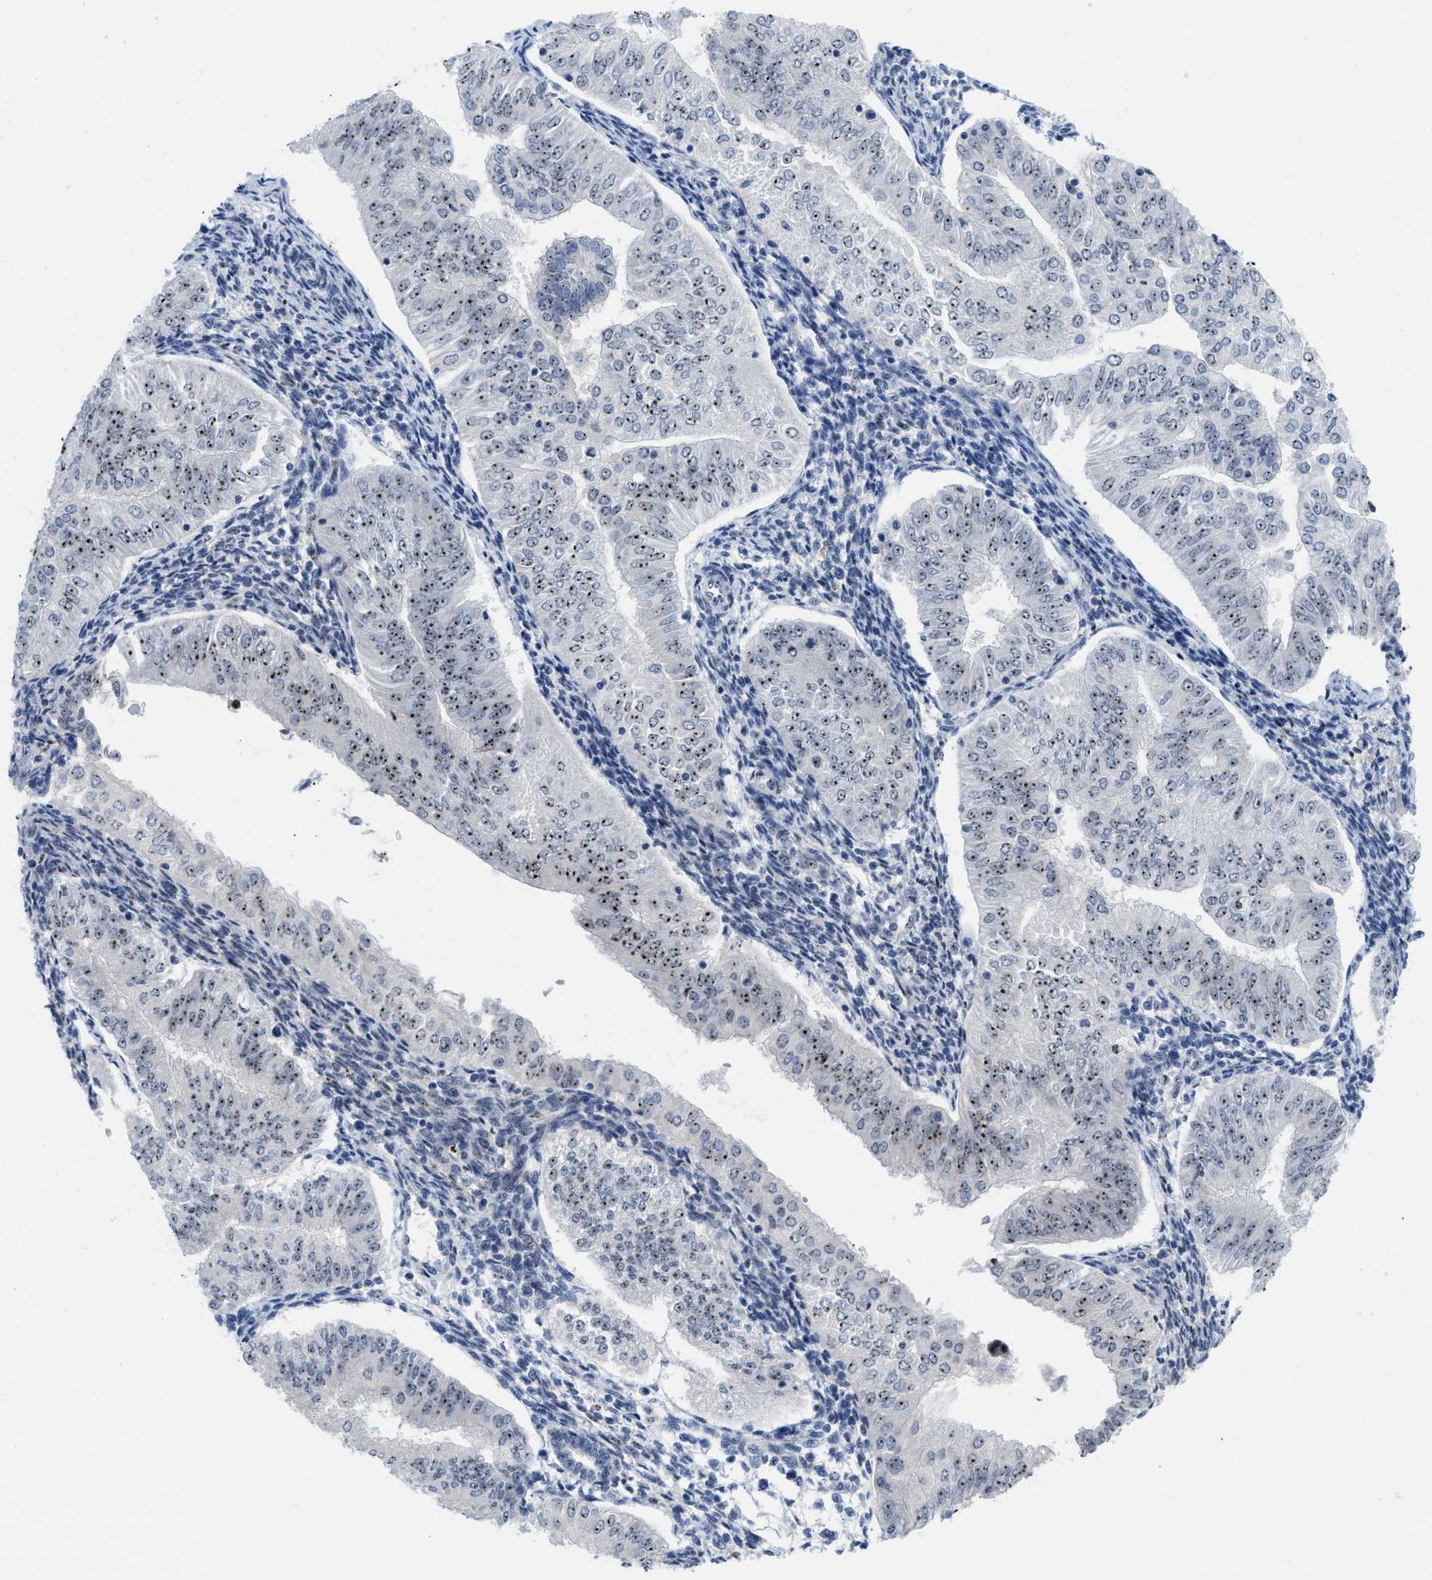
{"staining": {"intensity": "moderate", "quantity": ">75%", "location": "nuclear"}, "tissue": "endometrial cancer", "cell_type": "Tumor cells", "image_type": "cancer", "snomed": [{"axis": "morphology", "description": "Normal tissue, NOS"}, {"axis": "morphology", "description": "Adenocarcinoma, NOS"}, {"axis": "topography", "description": "Endometrium"}], "caption": "This is a photomicrograph of immunohistochemistry staining of endometrial adenocarcinoma, which shows moderate positivity in the nuclear of tumor cells.", "gene": "NOP58", "patient": {"sex": "female", "age": 53}}